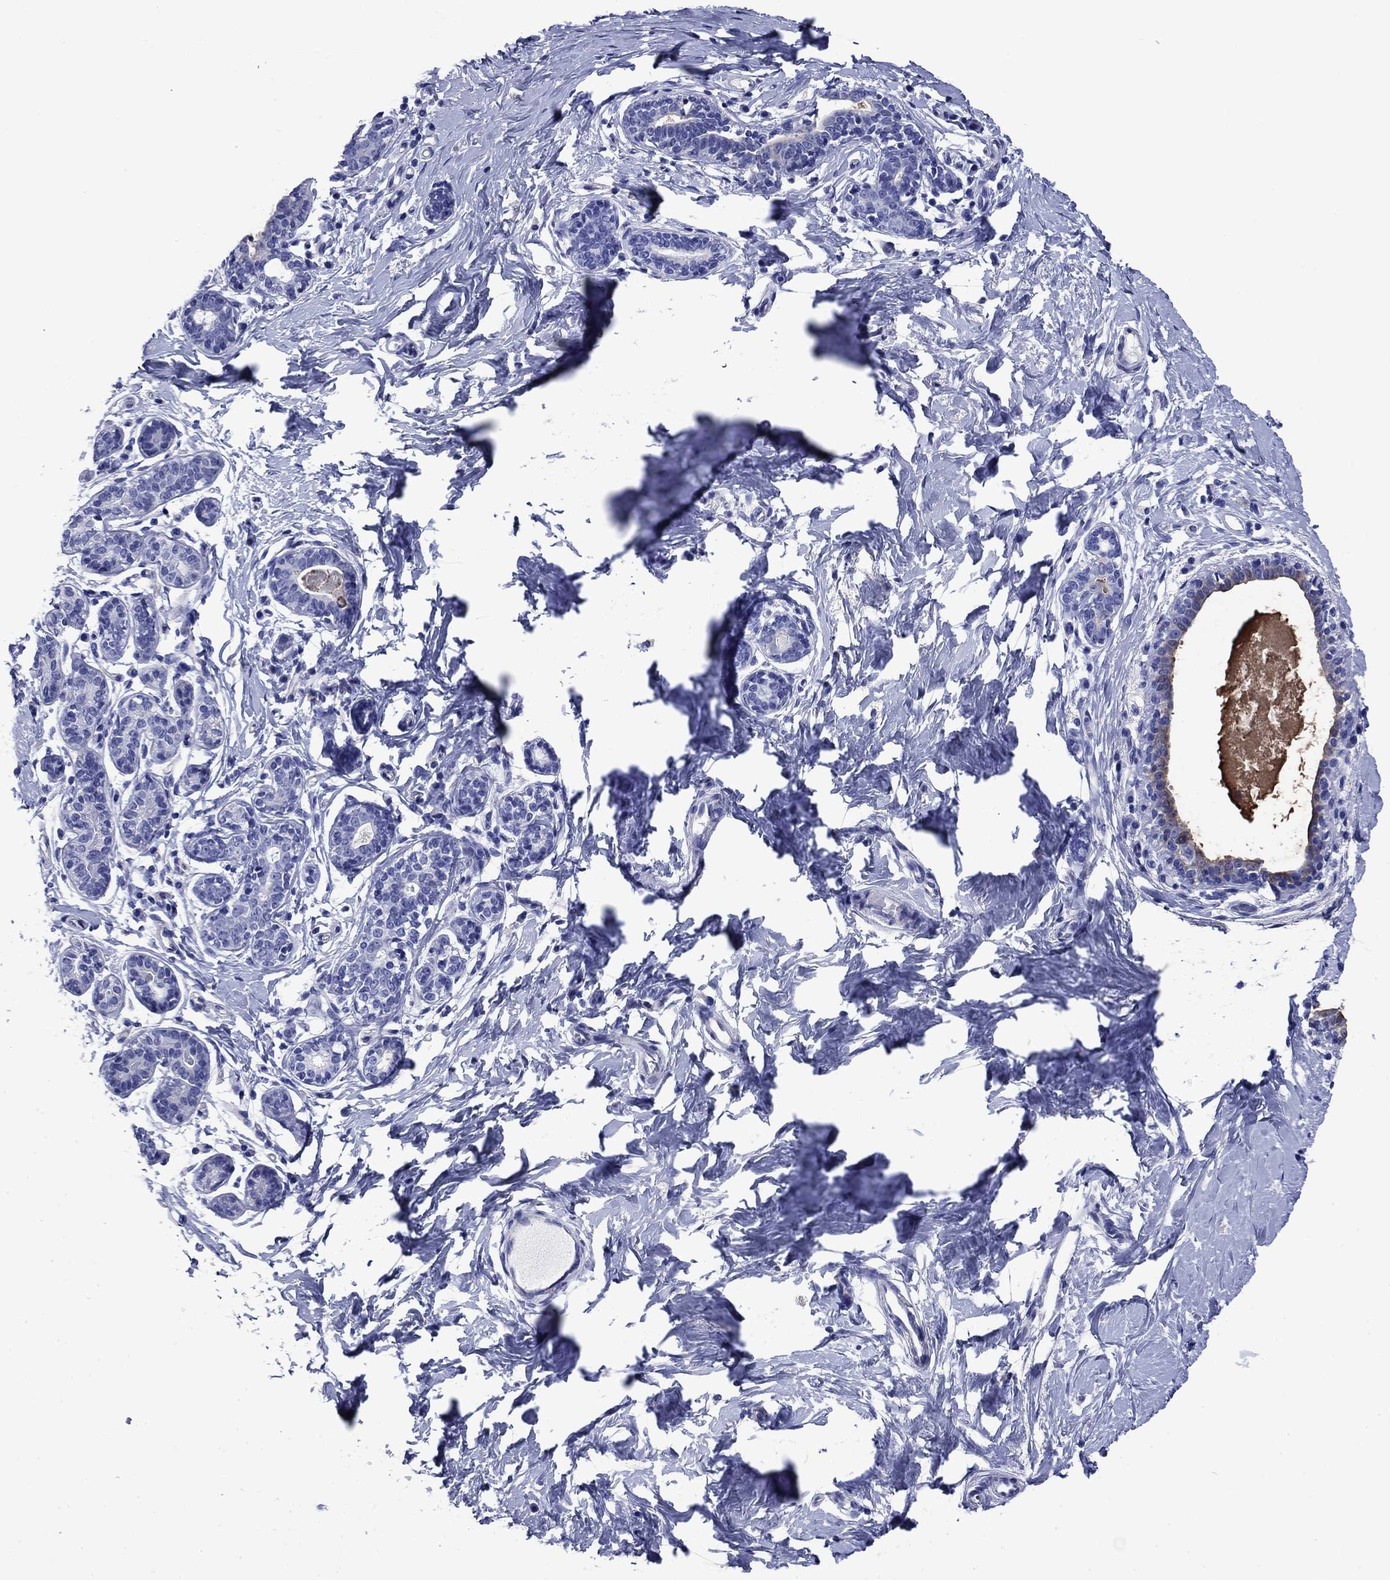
{"staining": {"intensity": "negative", "quantity": "none", "location": "none"}, "tissue": "breast", "cell_type": "Adipocytes", "image_type": "normal", "snomed": [{"axis": "morphology", "description": "Normal tissue, NOS"}, {"axis": "topography", "description": "Breast"}], "caption": "DAB (3,3'-diaminobenzidine) immunohistochemical staining of benign breast reveals no significant expression in adipocytes. The staining was performed using DAB (3,3'-diaminobenzidine) to visualize the protein expression in brown, while the nuclei were stained in blue with hematoxylin (Magnification: 20x).", "gene": "SLC1A2", "patient": {"sex": "female", "age": 37}}